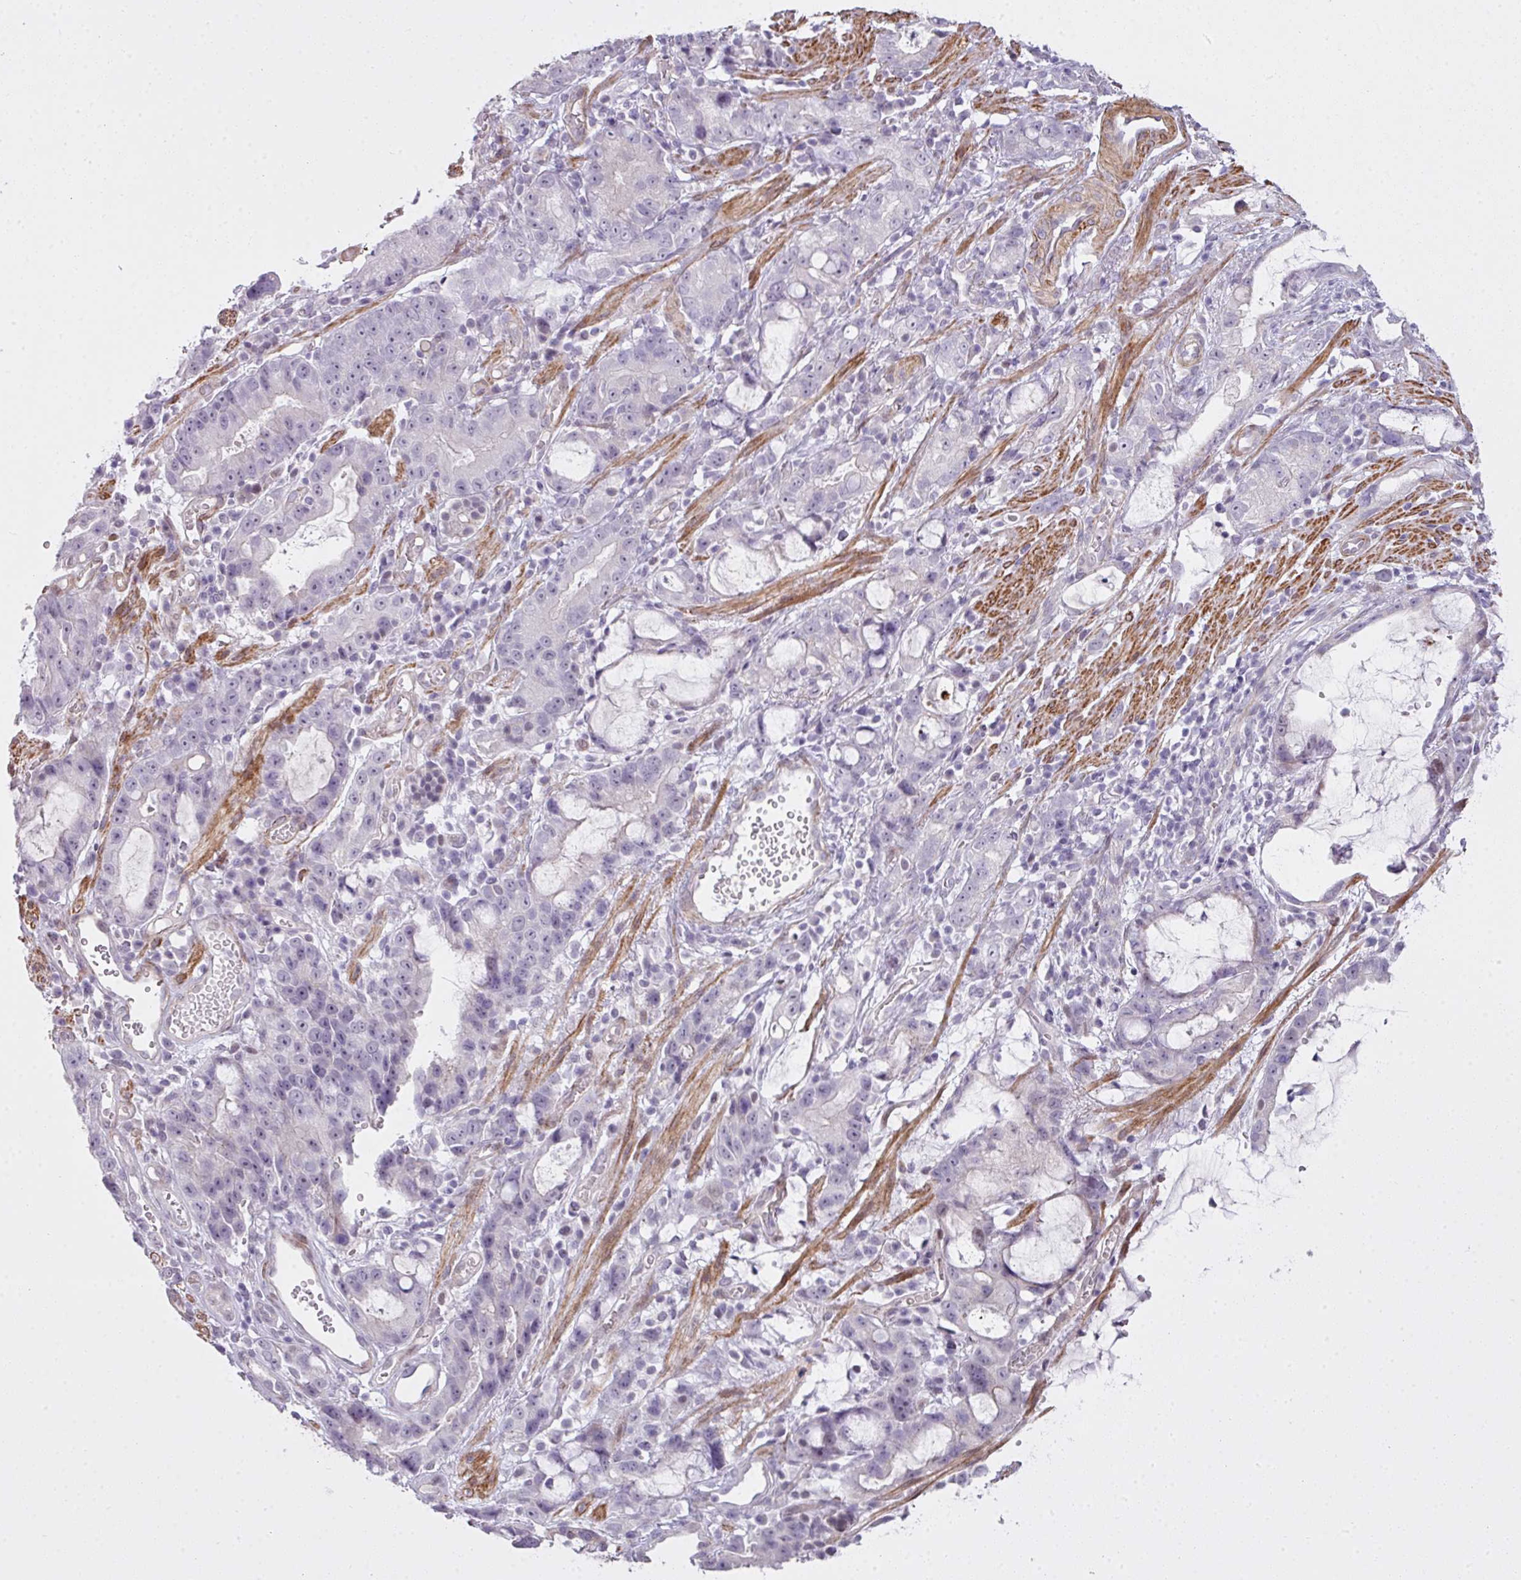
{"staining": {"intensity": "negative", "quantity": "none", "location": "none"}, "tissue": "stomach cancer", "cell_type": "Tumor cells", "image_type": "cancer", "snomed": [{"axis": "morphology", "description": "Adenocarcinoma, NOS"}, {"axis": "topography", "description": "Stomach"}], "caption": "The histopathology image exhibits no staining of tumor cells in stomach cancer.", "gene": "ZNF688", "patient": {"sex": "male", "age": 55}}